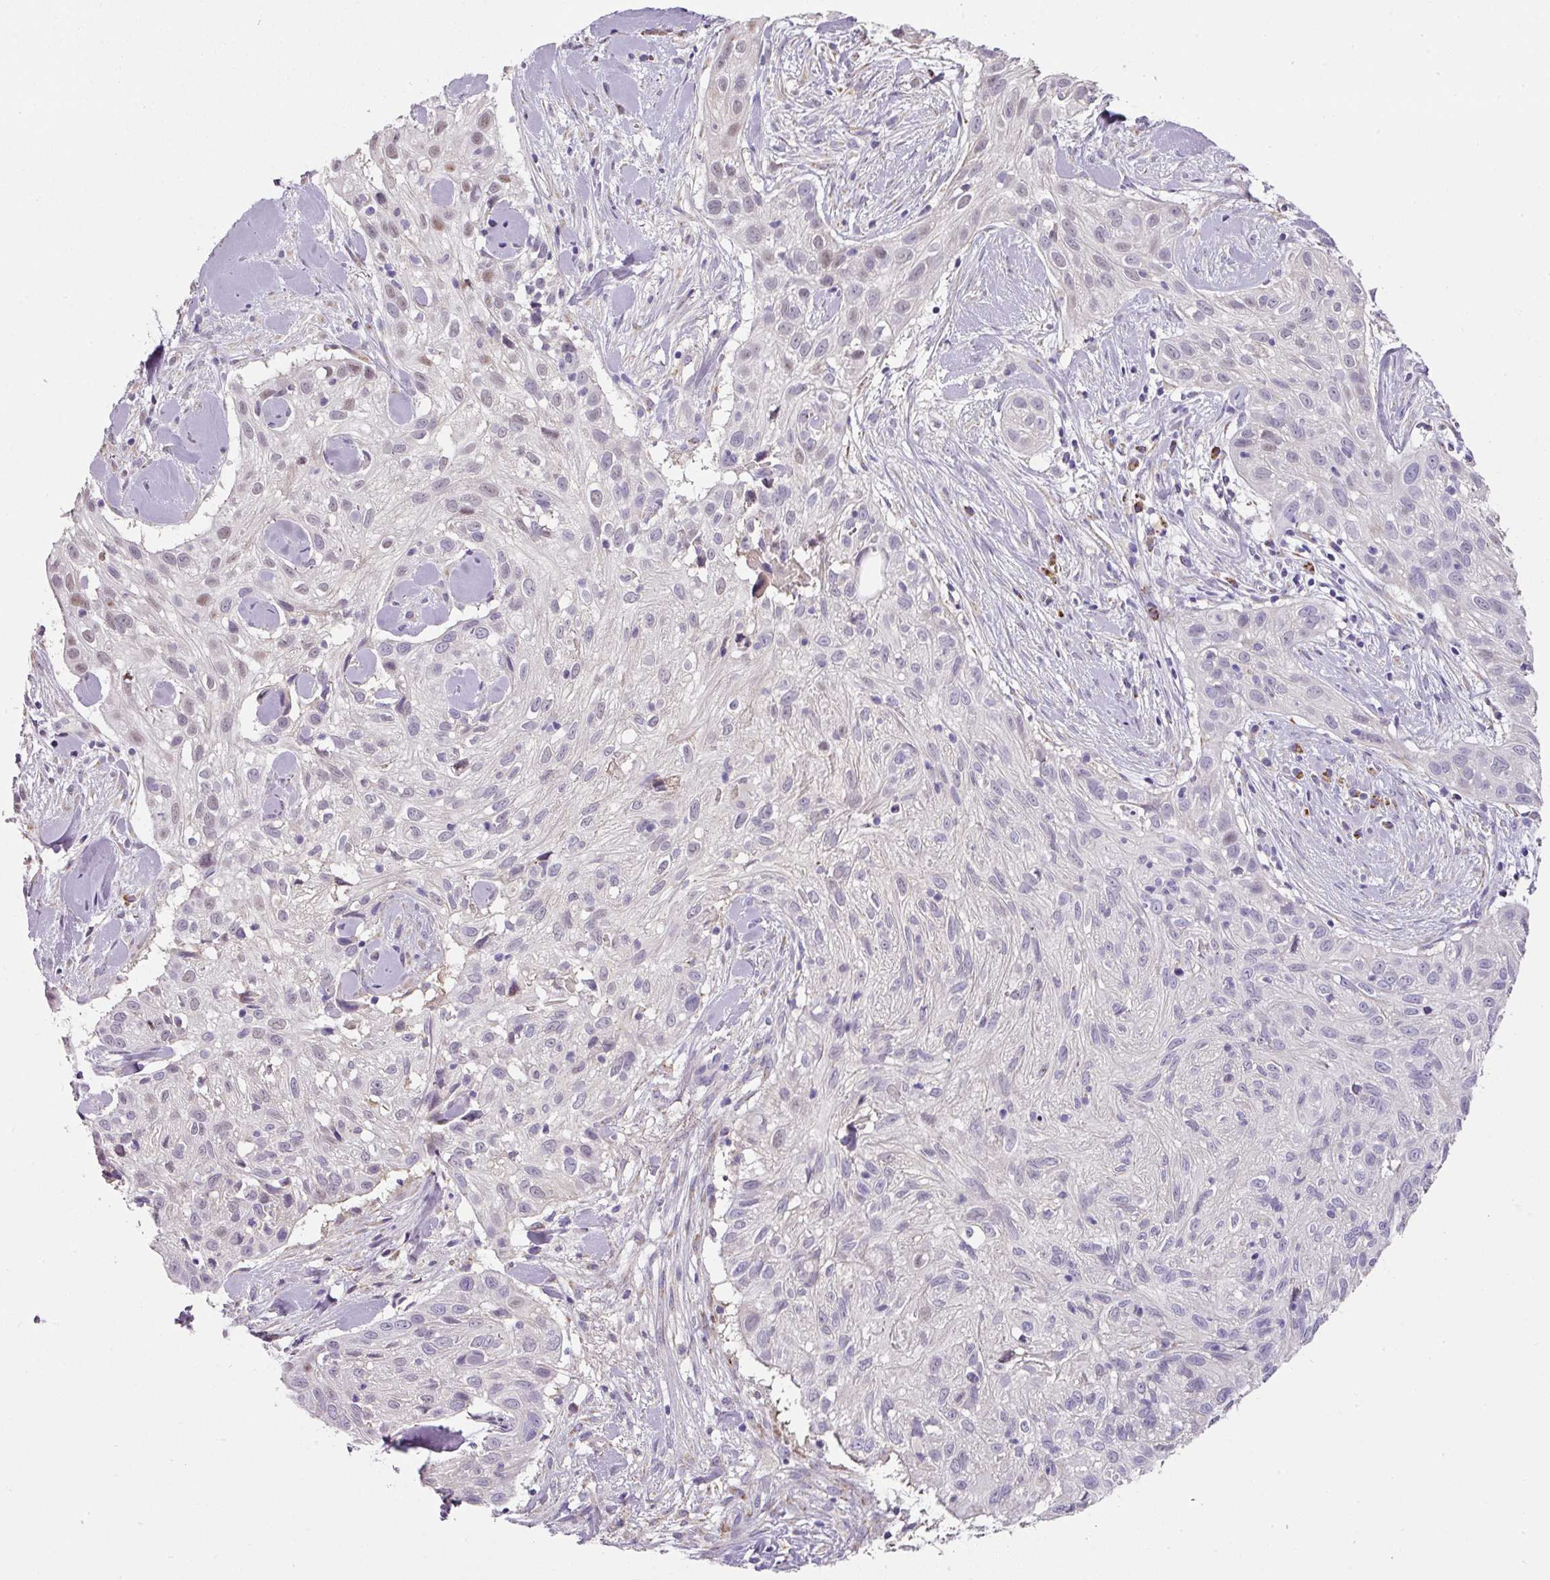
{"staining": {"intensity": "negative", "quantity": "none", "location": "none"}, "tissue": "skin cancer", "cell_type": "Tumor cells", "image_type": "cancer", "snomed": [{"axis": "morphology", "description": "Squamous cell carcinoma, NOS"}, {"axis": "topography", "description": "Skin"}], "caption": "This is an immunohistochemistry image of skin cancer. There is no expression in tumor cells.", "gene": "CCZ1", "patient": {"sex": "male", "age": 82}}